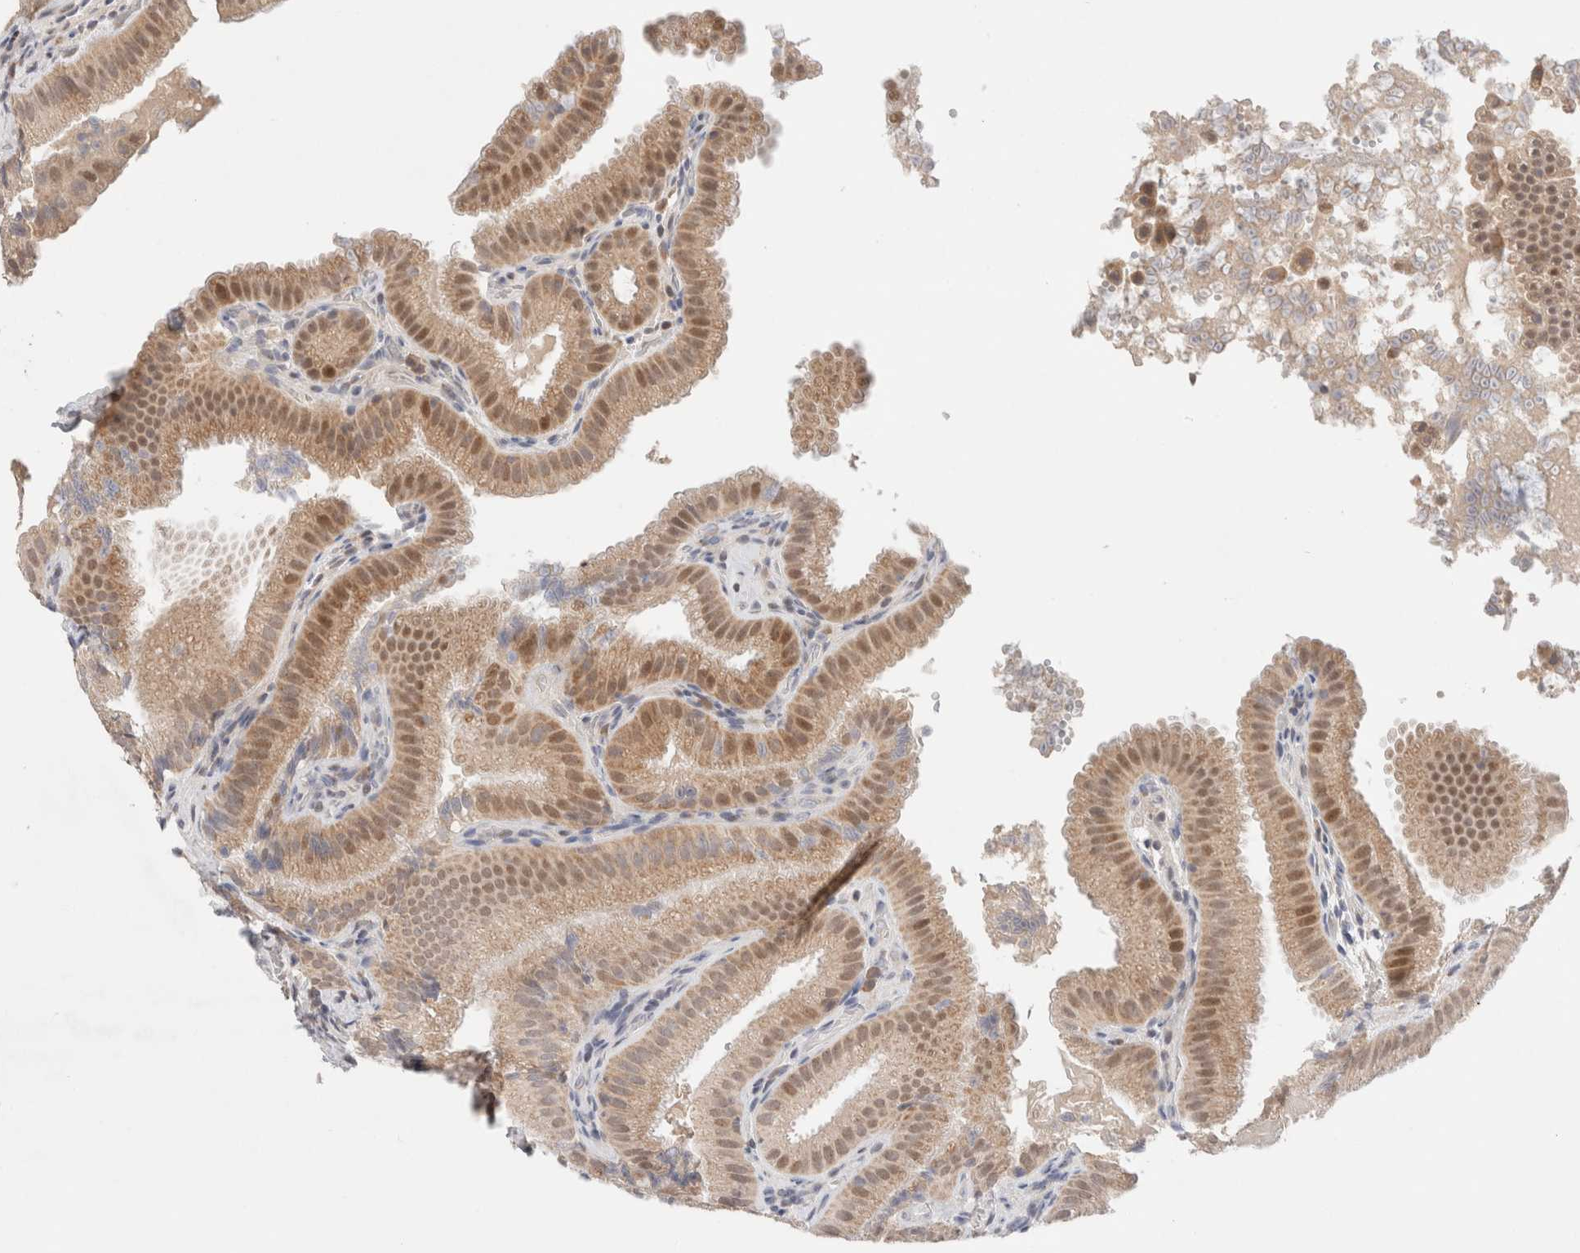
{"staining": {"intensity": "moderate", "quantity": ">75%", "location": "cytoplasmic/membranous,nuclear"}, "tissue": "gallbladder", "cell_type": "Glandular cells", "image_type": "normal", "snomed": [{"axis": "morphology", "description": "Normal tissue, NOS"}, {"axis": "topography", "description": "Gallbladder"}], "caption": "The immunohistochemical stain shows moderate cytoplasmic/membranous,nuclear expression in glandular cells of normal gallbladder. (brown staining indicates protein expression, while blue staining denotes nuclei).", "gene": "ERI3", "patient": {"sex": "female", "age": 30}}